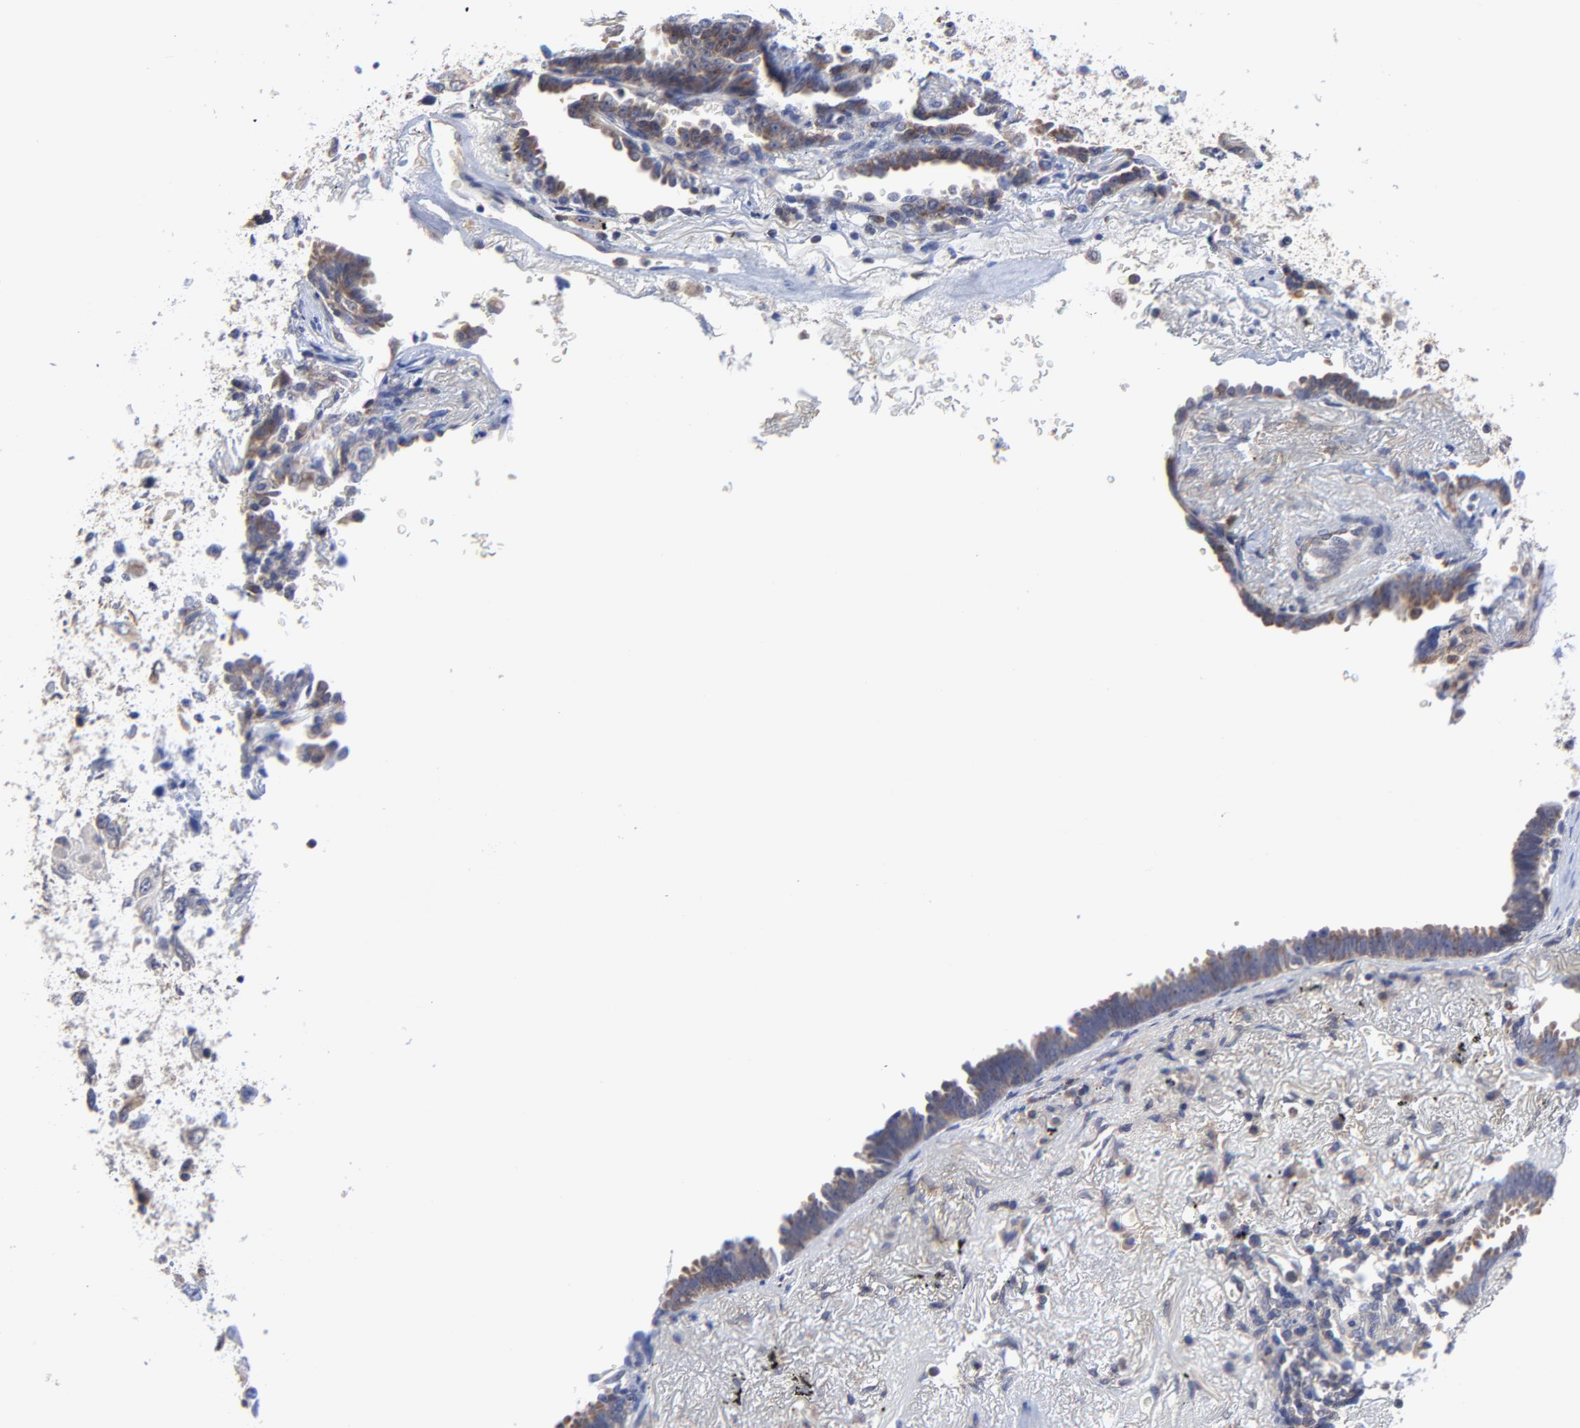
{"staining": {"intensity": "negative", "quantity": "none", "location": "none"}, "tissue": "lung cancer", "cell_type": "Tumor cells", "image_type": "cancer", "snomed": [{"axis": "morphology", "description": "Adenocarcinoma, NOS"}, {"axis": "topography", "description": "Lung"}], "caption": "Immunohistochemistry histopathology image of lung adenocarcinoma stained for a protein (brown), which shows no positivity in tumor cells. Nuclei are stained in blue.", "gene": "PCMT1", "patient": {"sex": "female", "age": 64}}